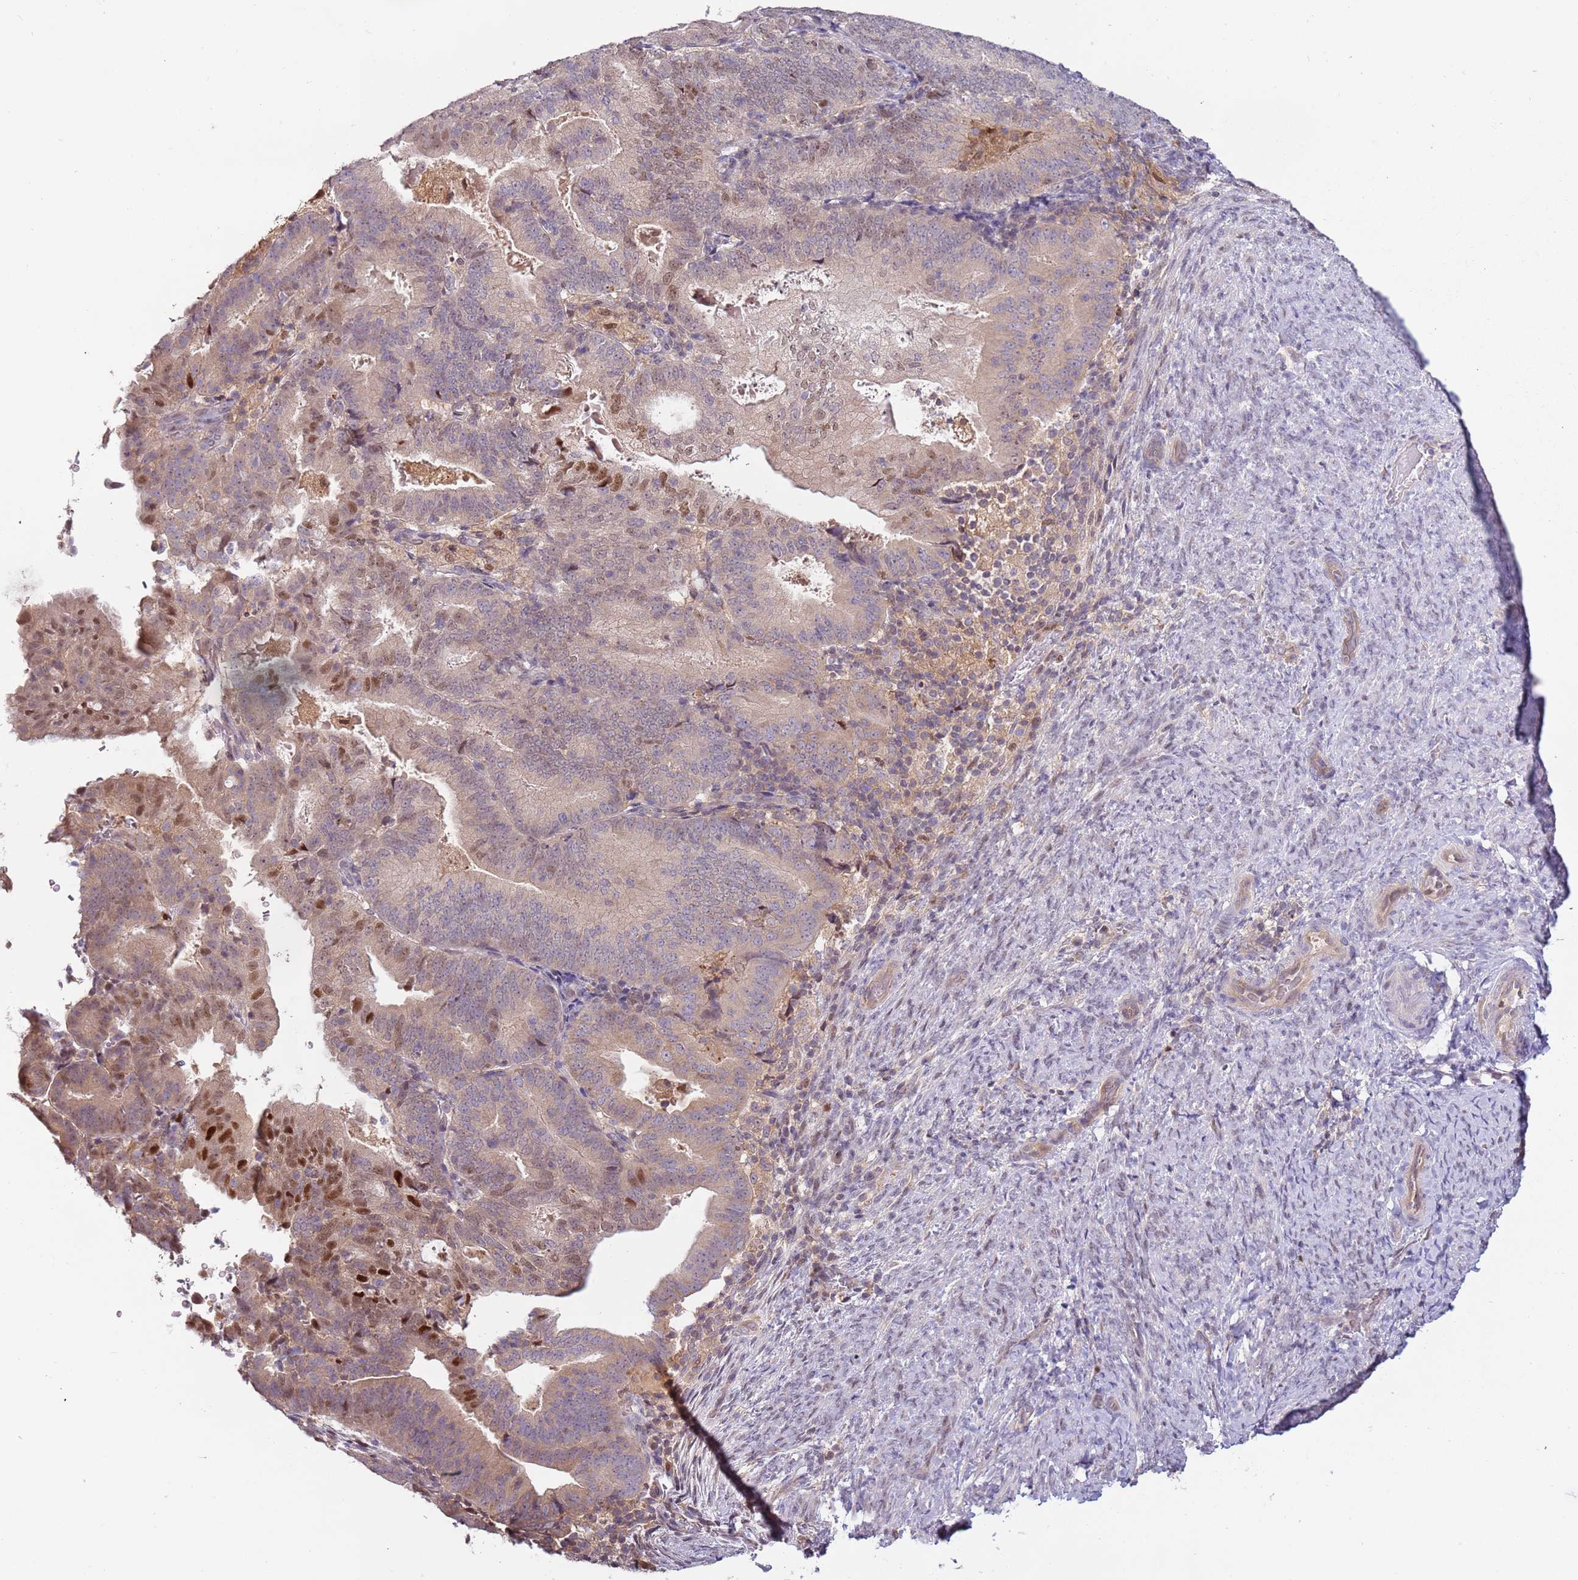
{"staining": {"intensity": "moderate", "quantity": "25%-75%", "location": "nuclear"}, "tissue": "endometrial cancer", "cell_type": "Tumor cells", "image_type": "cancer", "snomed": [{"axis": "morphology", "description": "Adenocarcinoma, NOS"}, {"axis": "topography", "description": "Endometrium"}], "caption": "Immunohistochemistry (IHC) (DAB) staining of endometrial cancer (adenocarcinoma) exhibits moderate nuclear protein staining in about 25%-75% of tumor cells. (DAB IHC, brown staining for protein, blue staining for nuclei).", "gene": "GSTO2", "patient": {"sex": "female", "age": 70}}